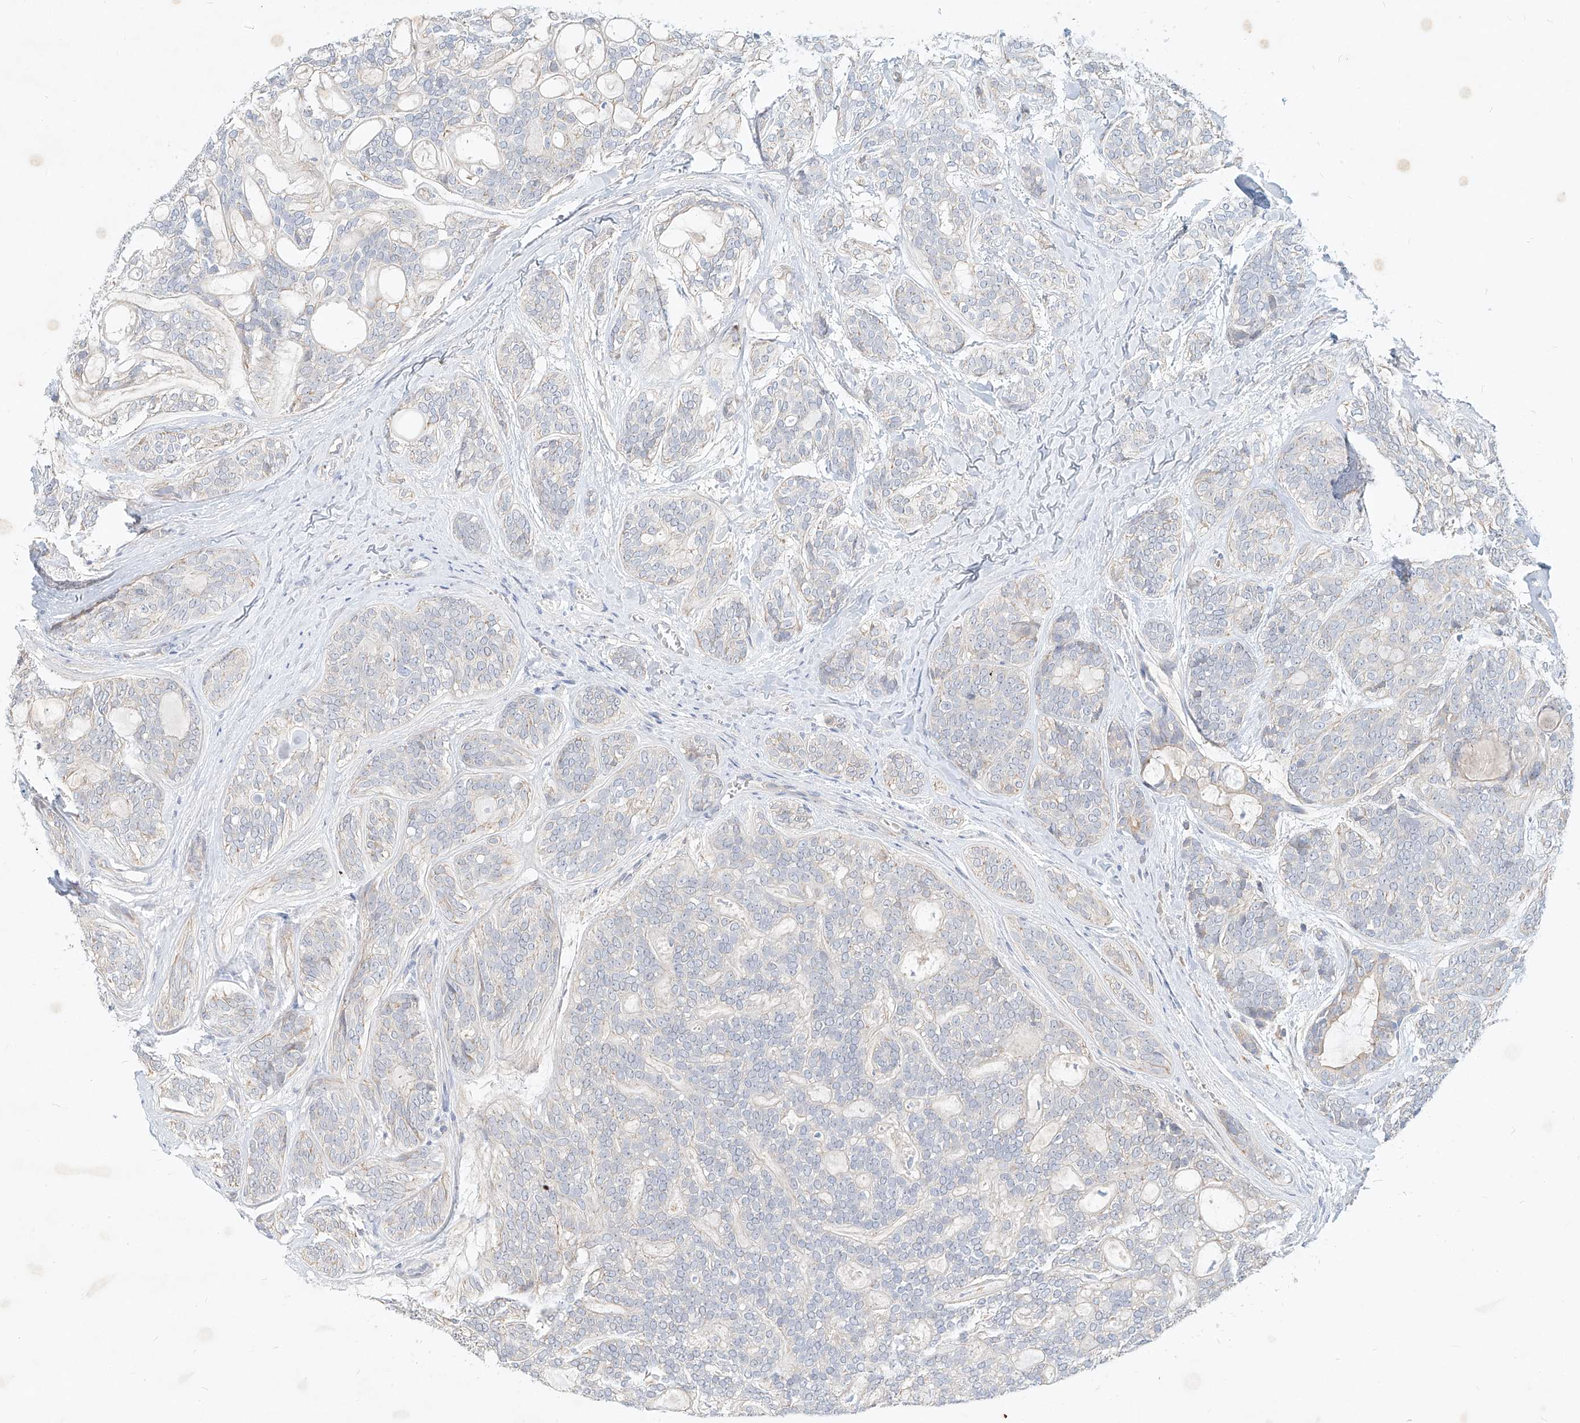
{"staining": {"intensity": "negative", "quantity": "none", "location": "none"}, "tissue": "head and neck cancer", "cell_type": "Tumor cells", "image_type": "cancer", "snomed": [{"axis": "morphology", "description": "Adenocarcinoma, NOS"}, {"axis": "topography", "description": "Head-Neck"}], "caption": "The photomicrograph demonstrates no staining of tumor cells in adenocarcinoma (head and neck). (Brightfield microscopy of DAB IHC at high magnification).", "gene": "SYTL3", "patient": {"sex": "male", "age": 66}}